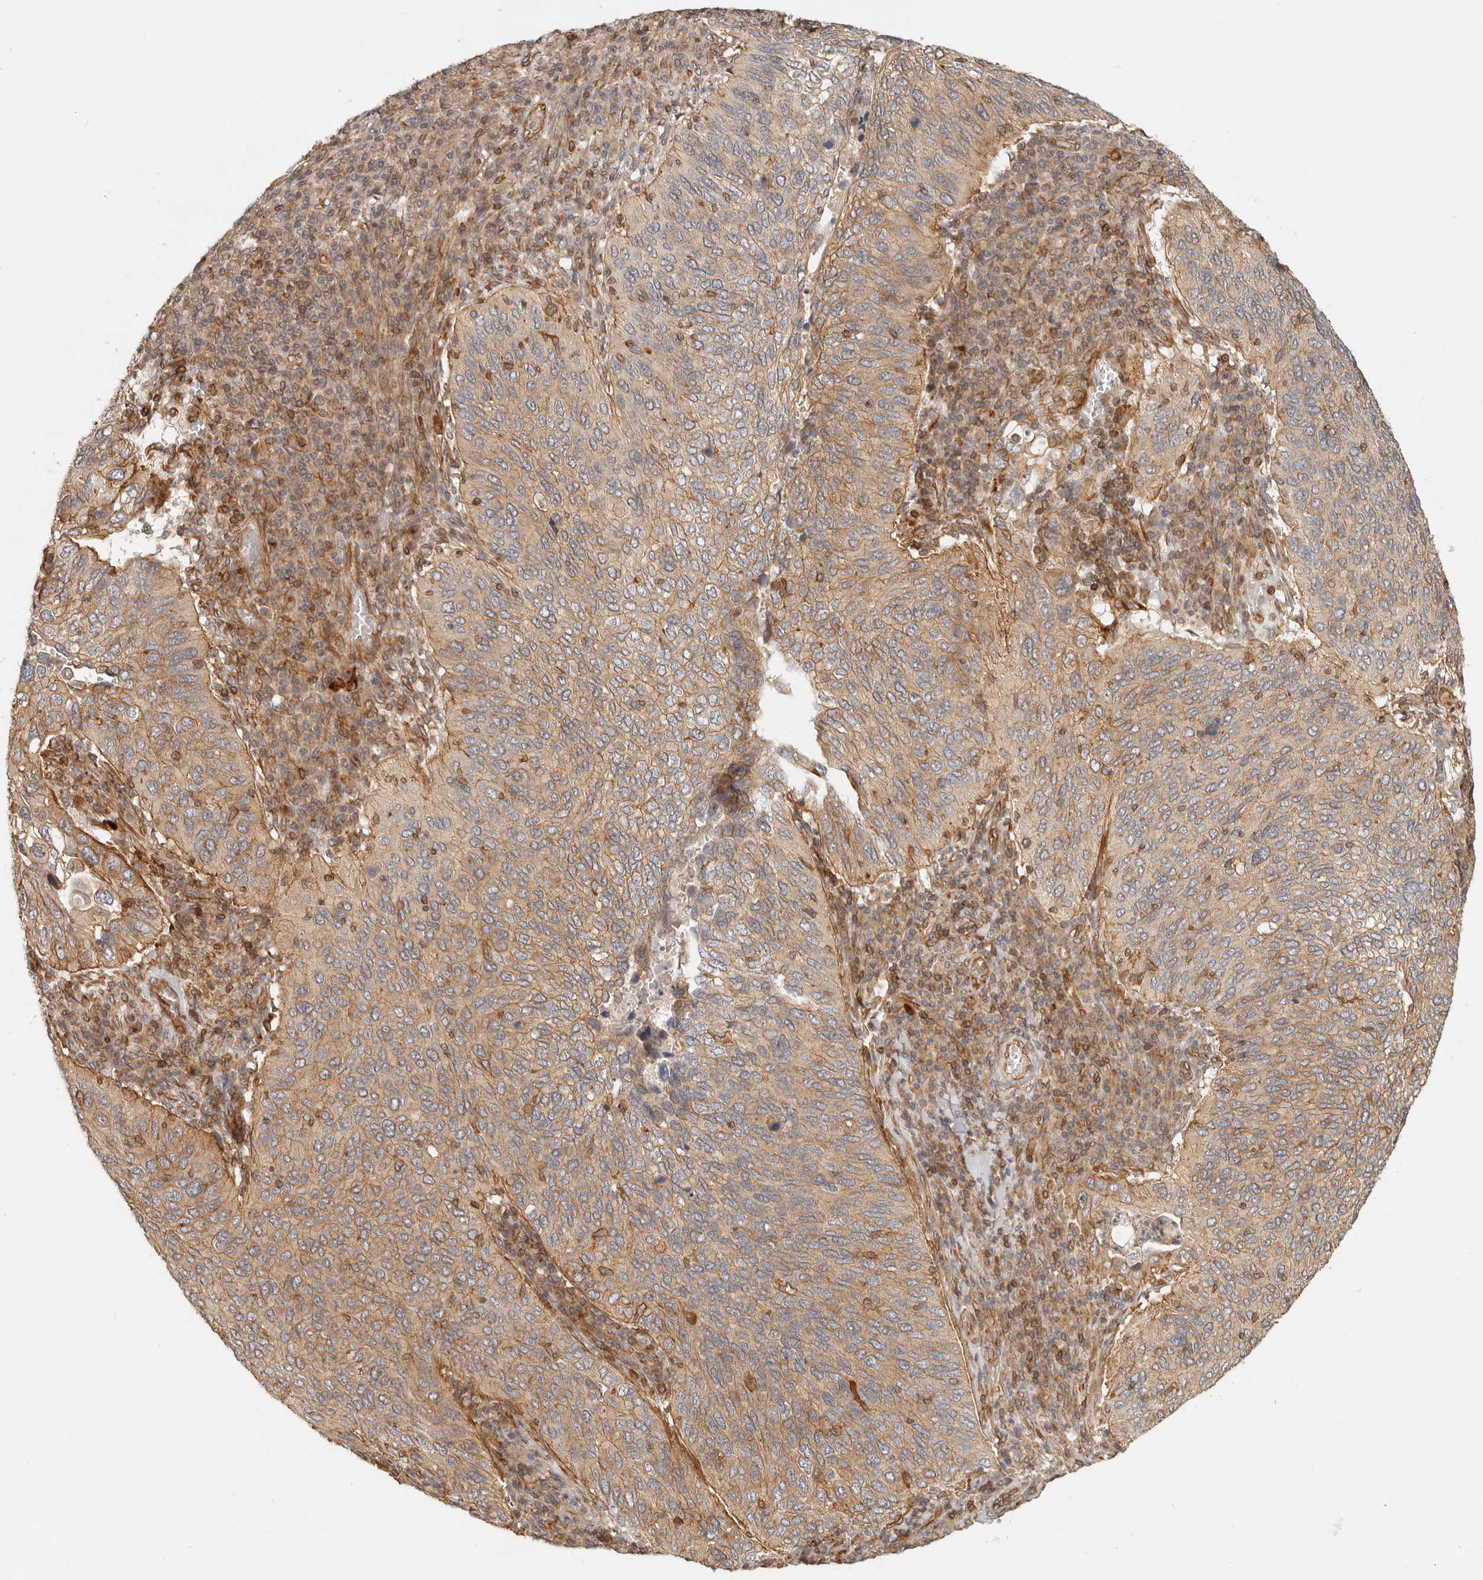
{"staining": {"intensity": "weak", "quantity": ">75%", "location": "cytoplasmic/membranous"}, "tissue": "cervical cancer", "cell_type": "Tumor cells", "image_type": "cancer", "snomed": [{"axis": "morphology", "description": "Squamous cell carcinoma, NOS"}, {"axis": "topography", "description": "Cervix"}], "caption": "A histopathology image of cervical cancer (squamous cell carcinoma) stained for a protein exhibits weak cytoplasmic/membranous brown staining in tumor cells. (DAB (3,3'-diaminobenzidine) IHC, brown staining for protein, blue staining for nuclei).", "gene": "UFSP1", "patient": {"sex": "female", "age": 38}}